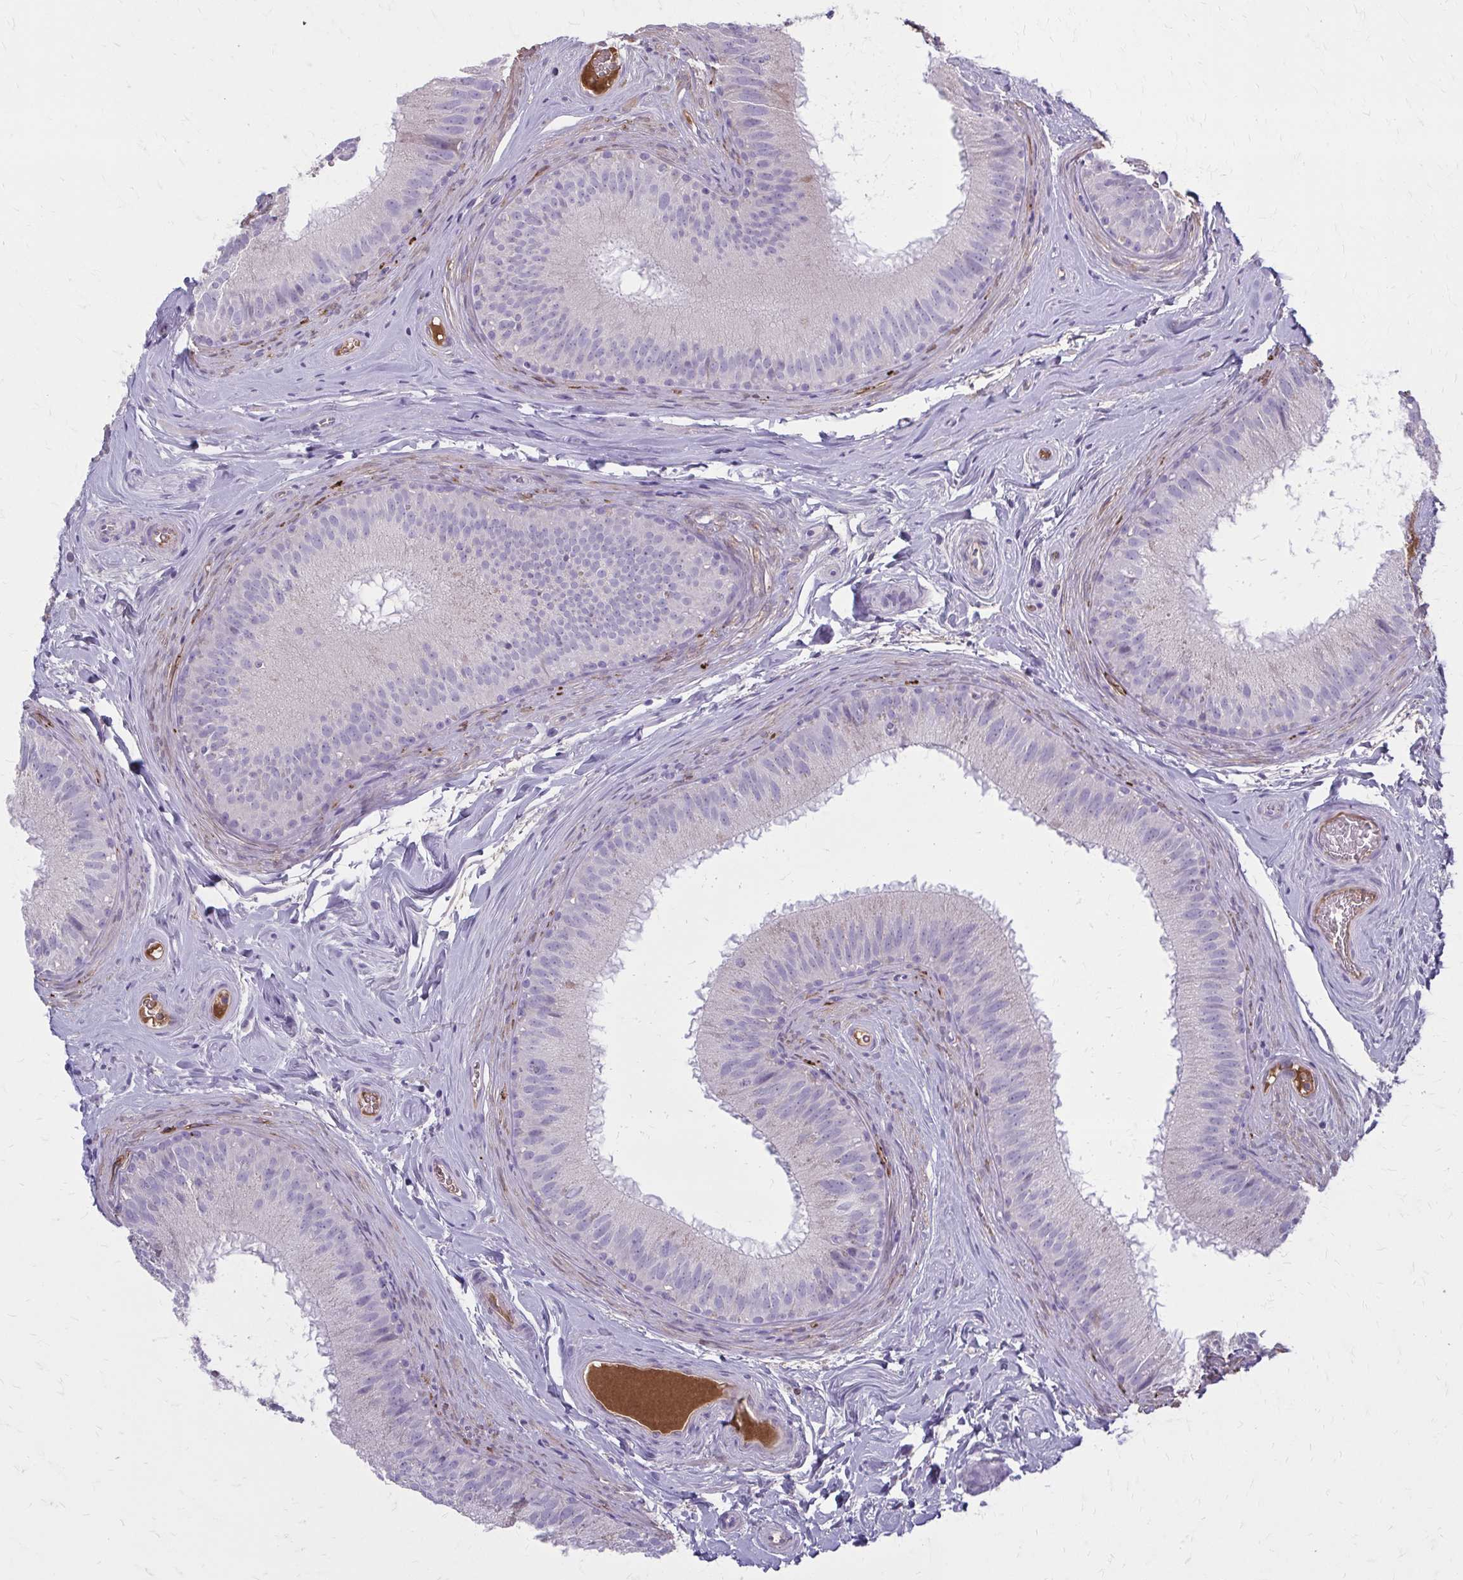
{"staining": {"intensity": "negative", "quantity": "none", "location": "none"}, "tissue": "epididymis", "cell_type": "Glandular cells", "image_type": "normal", "snomed": [{"axis": "morphology", "description": "Normal tissue, NOS"}, {"axis": "topography", "description": "Epididymis"}], "caption": "A high-resolution image shows immunohistochemistry (IHC) staining of unremarkable epididymis, which exhibits no significant positivity in glandular cells. The staining was performed using DAB to visualize the protein expression in brown, while the nuclei were stained in blue with hematoxylin (Magnification: 20x).", "gene": "SERPIND1", "patient": {"sex": "male", "age": 44}}